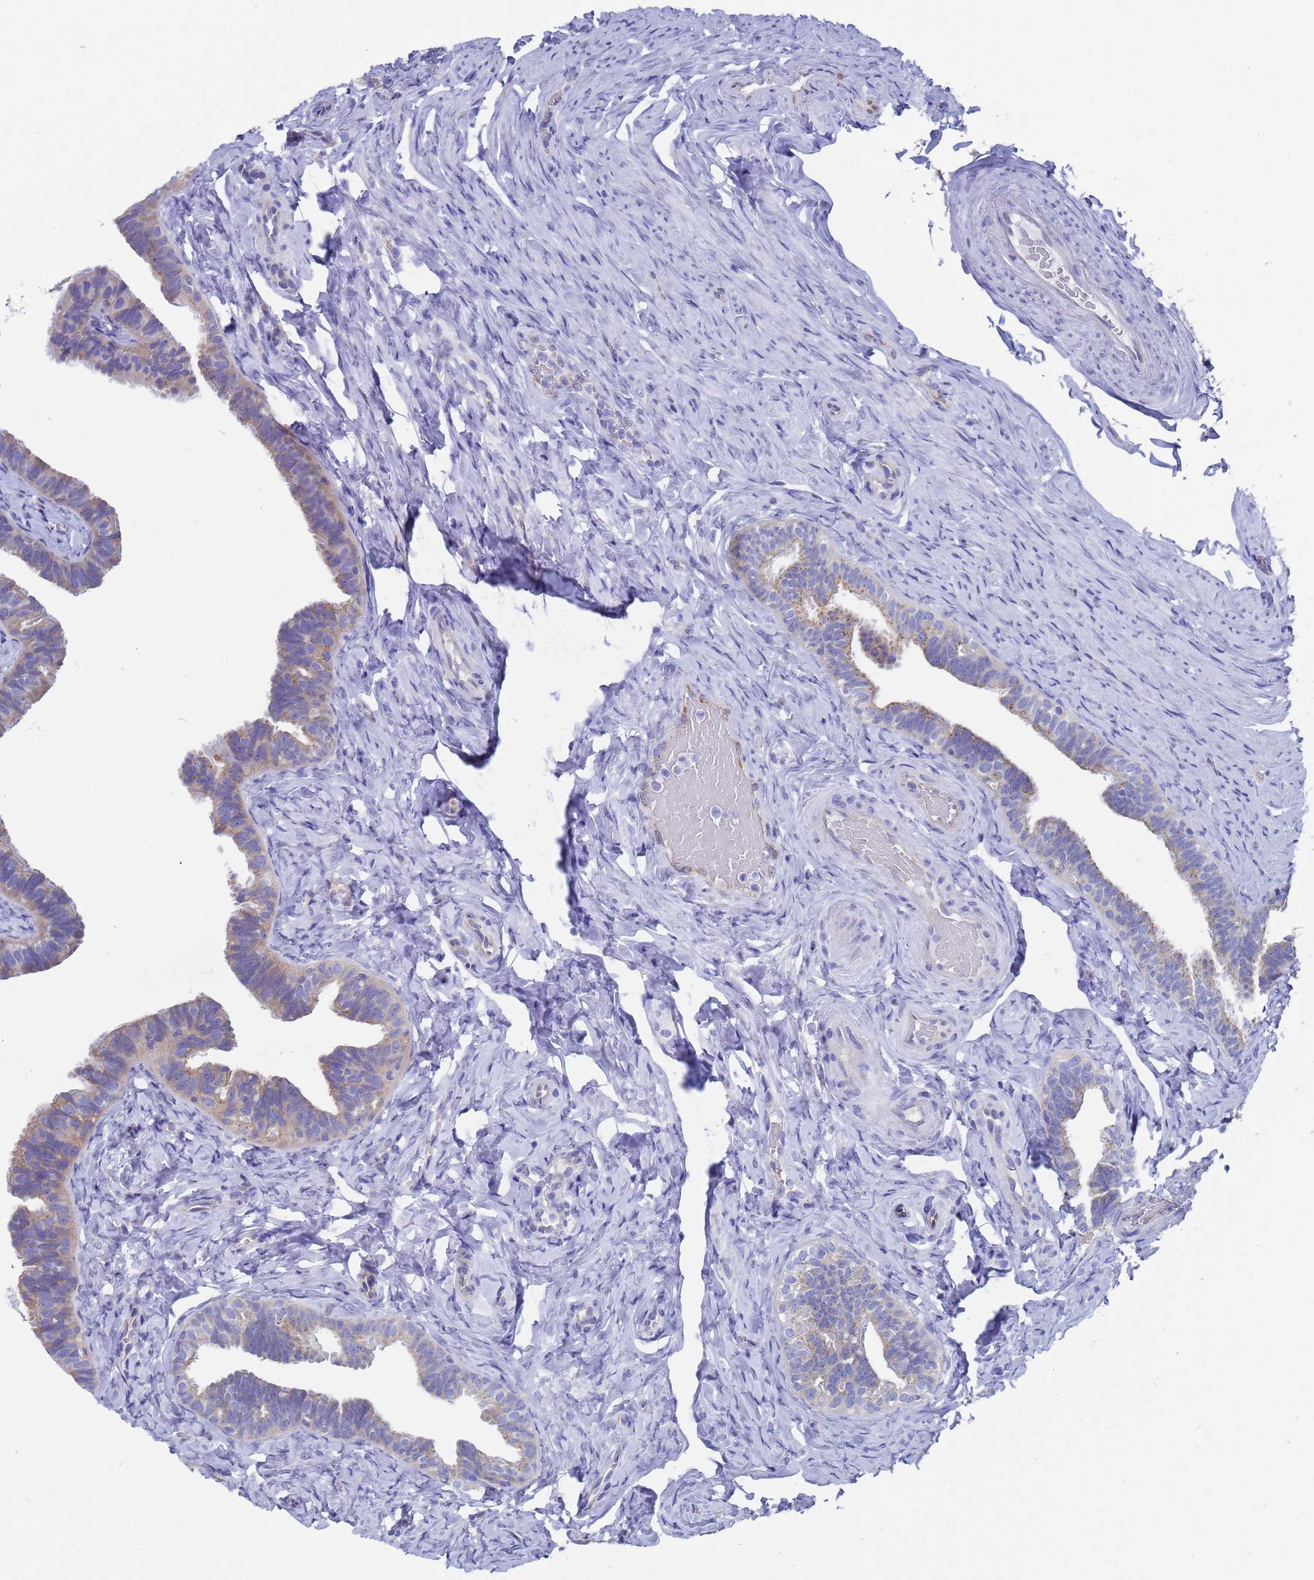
{"staining": {"intensity": "moderate", "quantity": "25%-75%", "location": "cytoplasmic/membranous"}, "tissue": "fallopian tube", "cell_type": "Glandular cells", "image_type": "normal", "snomed": [{"axis": "morphology", "description": "Normal tissue, NOS"}, {"axis": "topography", "description": "Fallopian tube"}], "caption": "Glandular cells exhibit medium levels of moderate cytoplasmic/membranous expression in approximately 25%-75% of cells in benign fallopian tube. The protein of interest is stained brown, and the nuclei are stained in blue (DAB IHC with brightfield microscopy, high magnification).", "gene": "TM4SF4", "patient": {"sex": "female", "age": 65}}